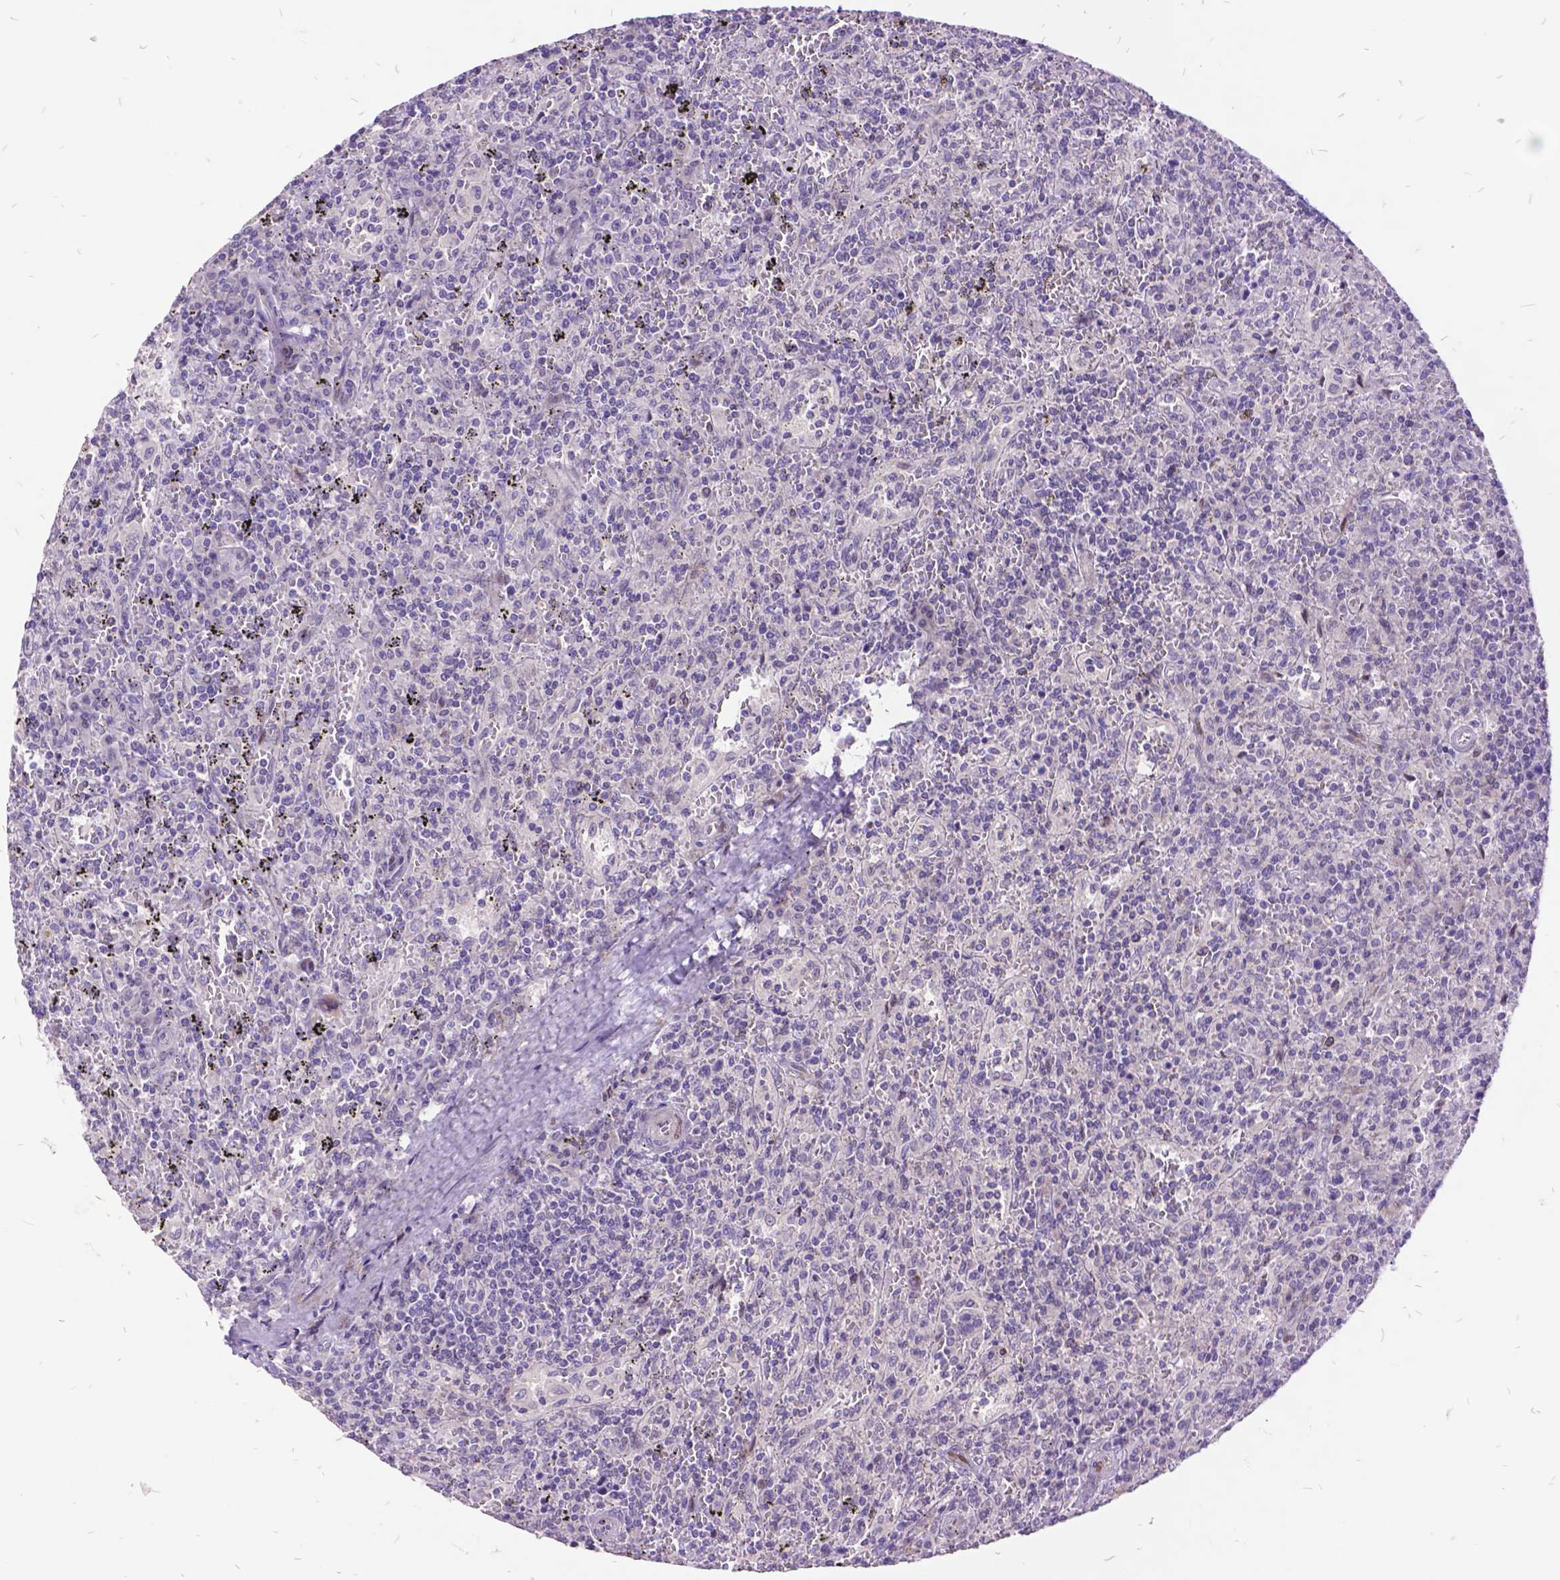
{"staining": {"intensity": "negative", "quantity": "none", "location": "none"}, "tissue": "lymphoma", "cell_type": "Tumor cells", "image_type": "cancer", "snomed": [{"axis": "morphology", "description": "Malignant lymphoma, non-Hodgkin's type, Low grade"}, {"axis": "topography", "description": "Spleen"}], "caption": "DAB immunohistochemical staining of lymphoma displays no significant expression in tumor cells.", "gene": "ITGB6", "patient": {"sex": "male", "age": 62}}